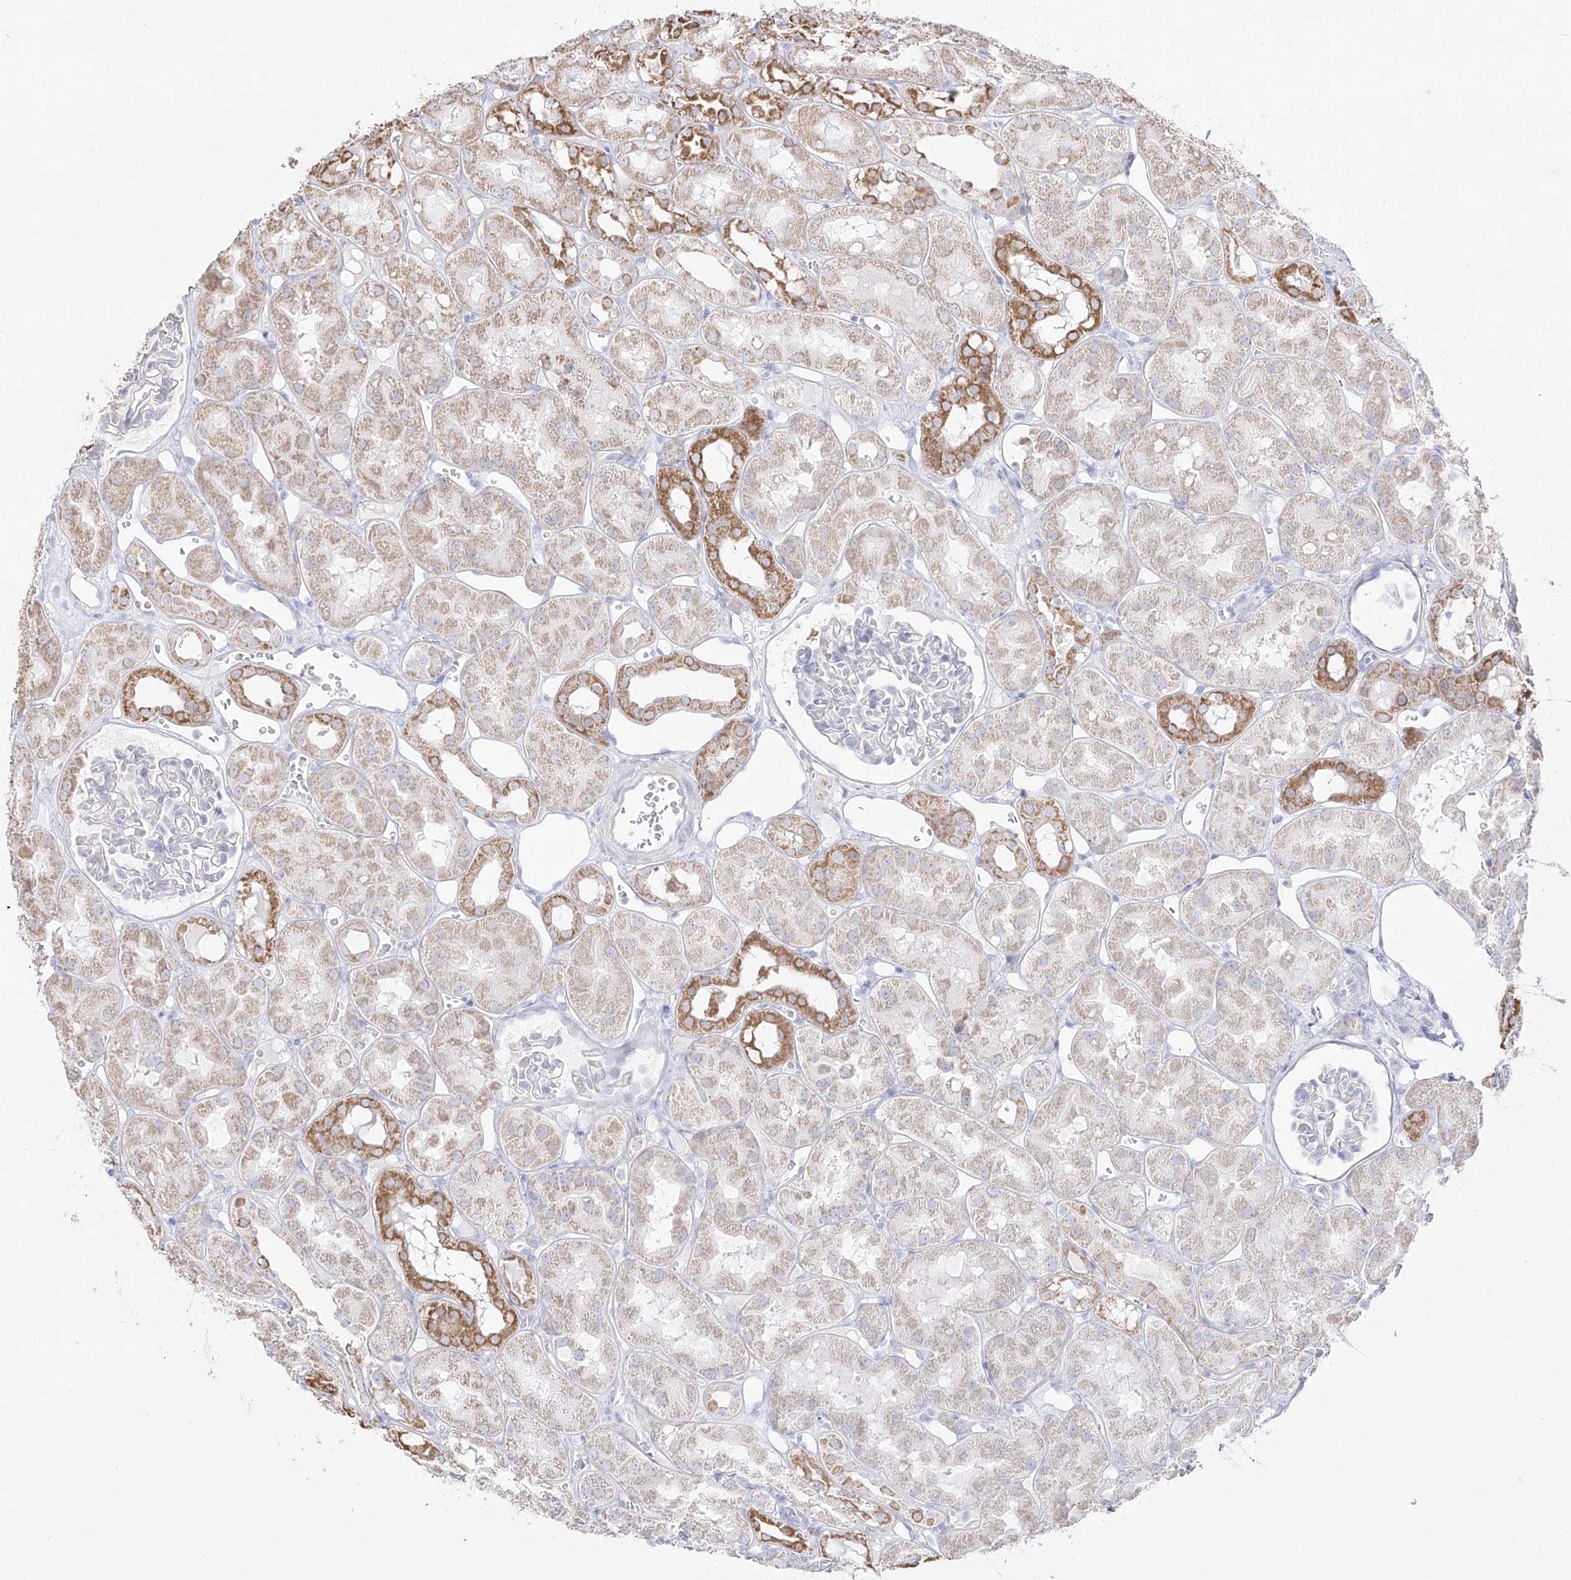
{"staining": {"intensity": "weak", "quantity": "25%-75%", "location": "cytoplasmic/membranous"}, "tissue": "kidney", "cell_type": "Cells in glomeruli", "image_type": "normal", "snomed": [{"axis": "morphology", "description": "Normal tissue, NOS"}, {"axis": "topography", "description": "Kidney"}], "caption": "The histopathology image shows staining of benign kidney, revealing weak cytoplasmic/membranous protein positivity (brown color) within cells in glomeruli.", "gene": "RCHY1", "patient": {"sex": "male", "age": 16}}